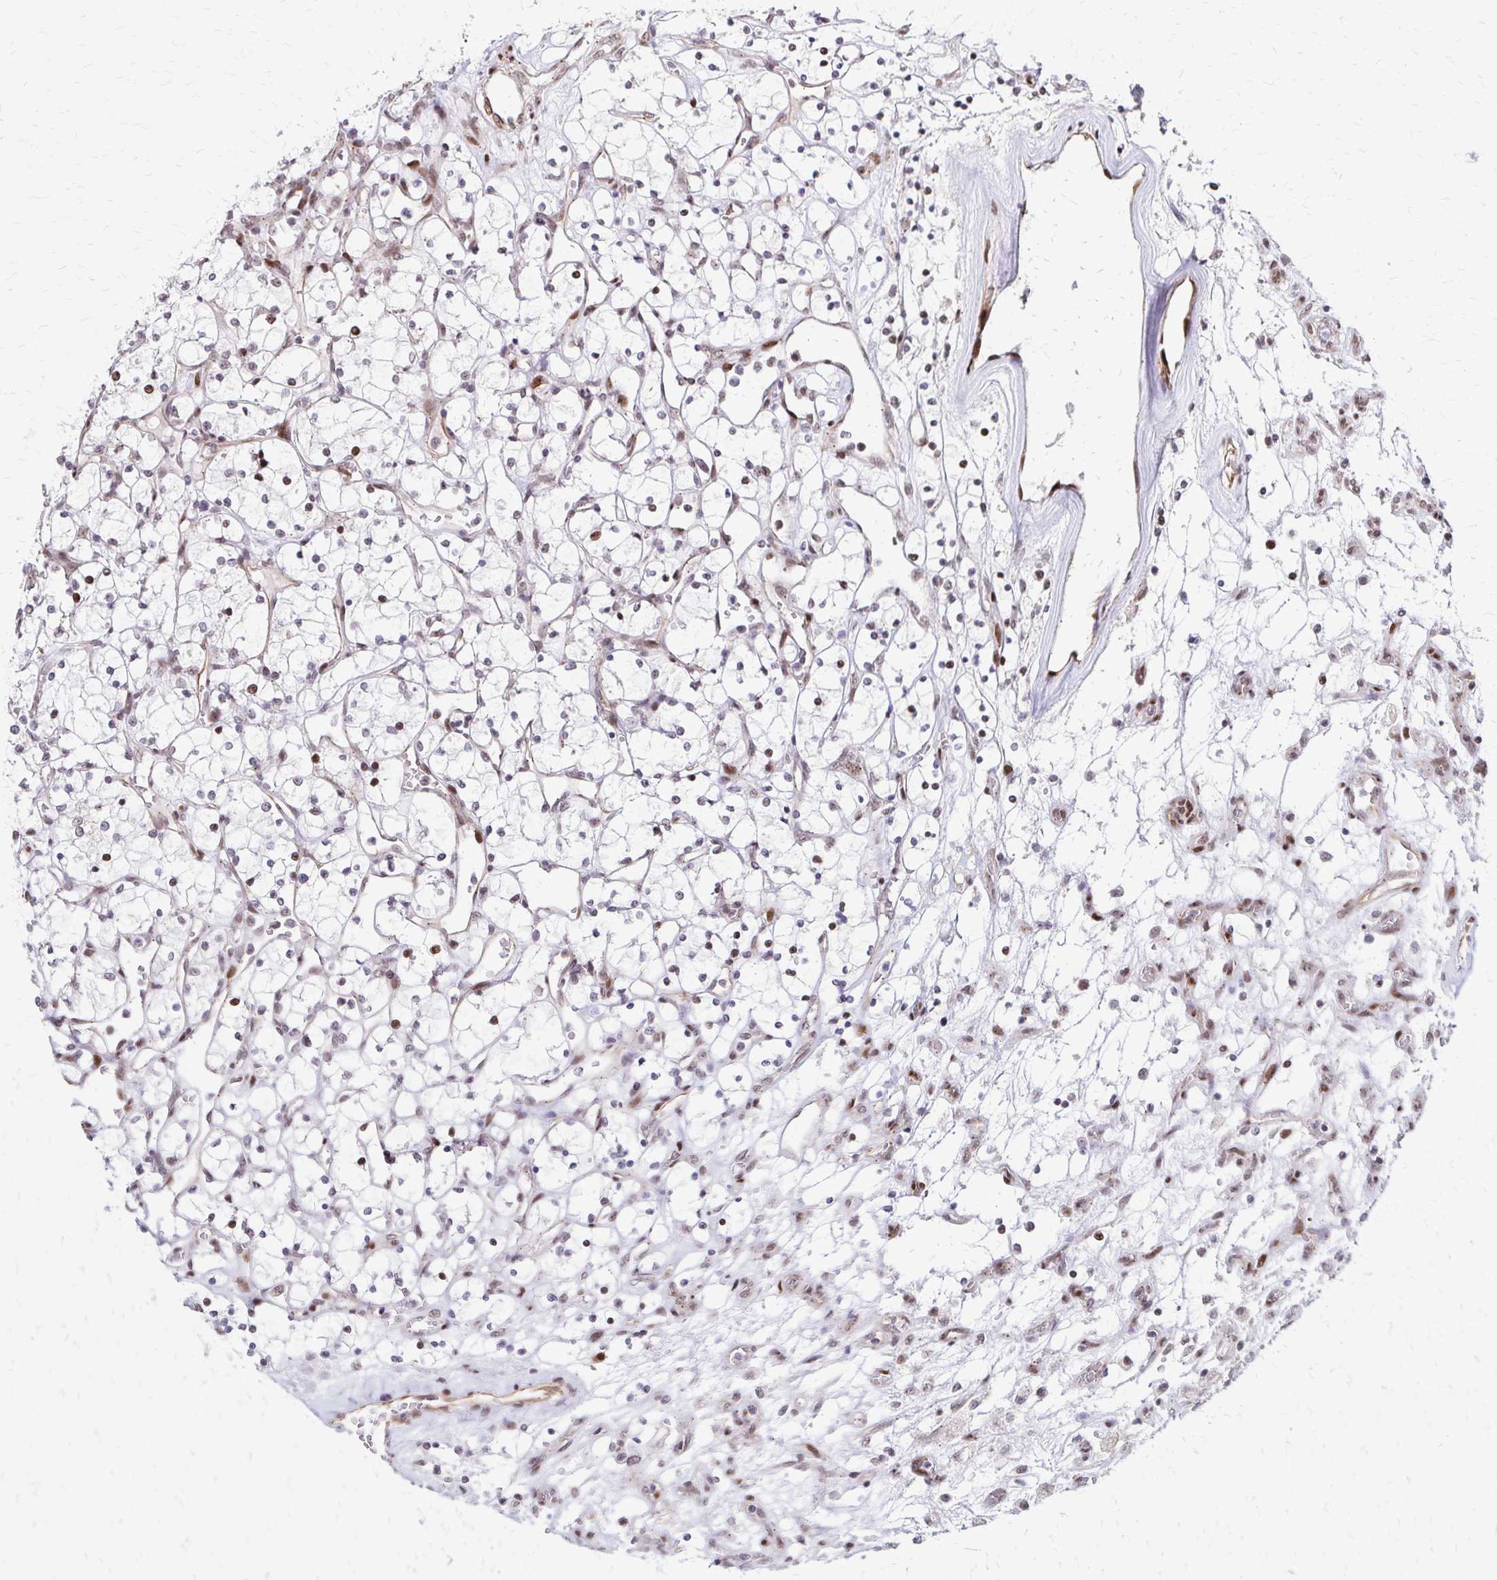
{"staining": {"intensity": "weak", "quantity": "<25%", "location": "nuclear"}, "tissue": "renal cancer", "cell_type": "Tumor cells", "image_type": "cancer", "snomed": [{"axis": "morphology", "description": "Adenocarcinoma, NOS"}, {"axis": "topography", "description": "Kidney"}], "caption": "An IHC photomicrograph of renal cancer is shown. There is no staining in tumor cells of renal cancer.", "gene": "TOB1", "patient": {"sex": "female", "age": 69}}